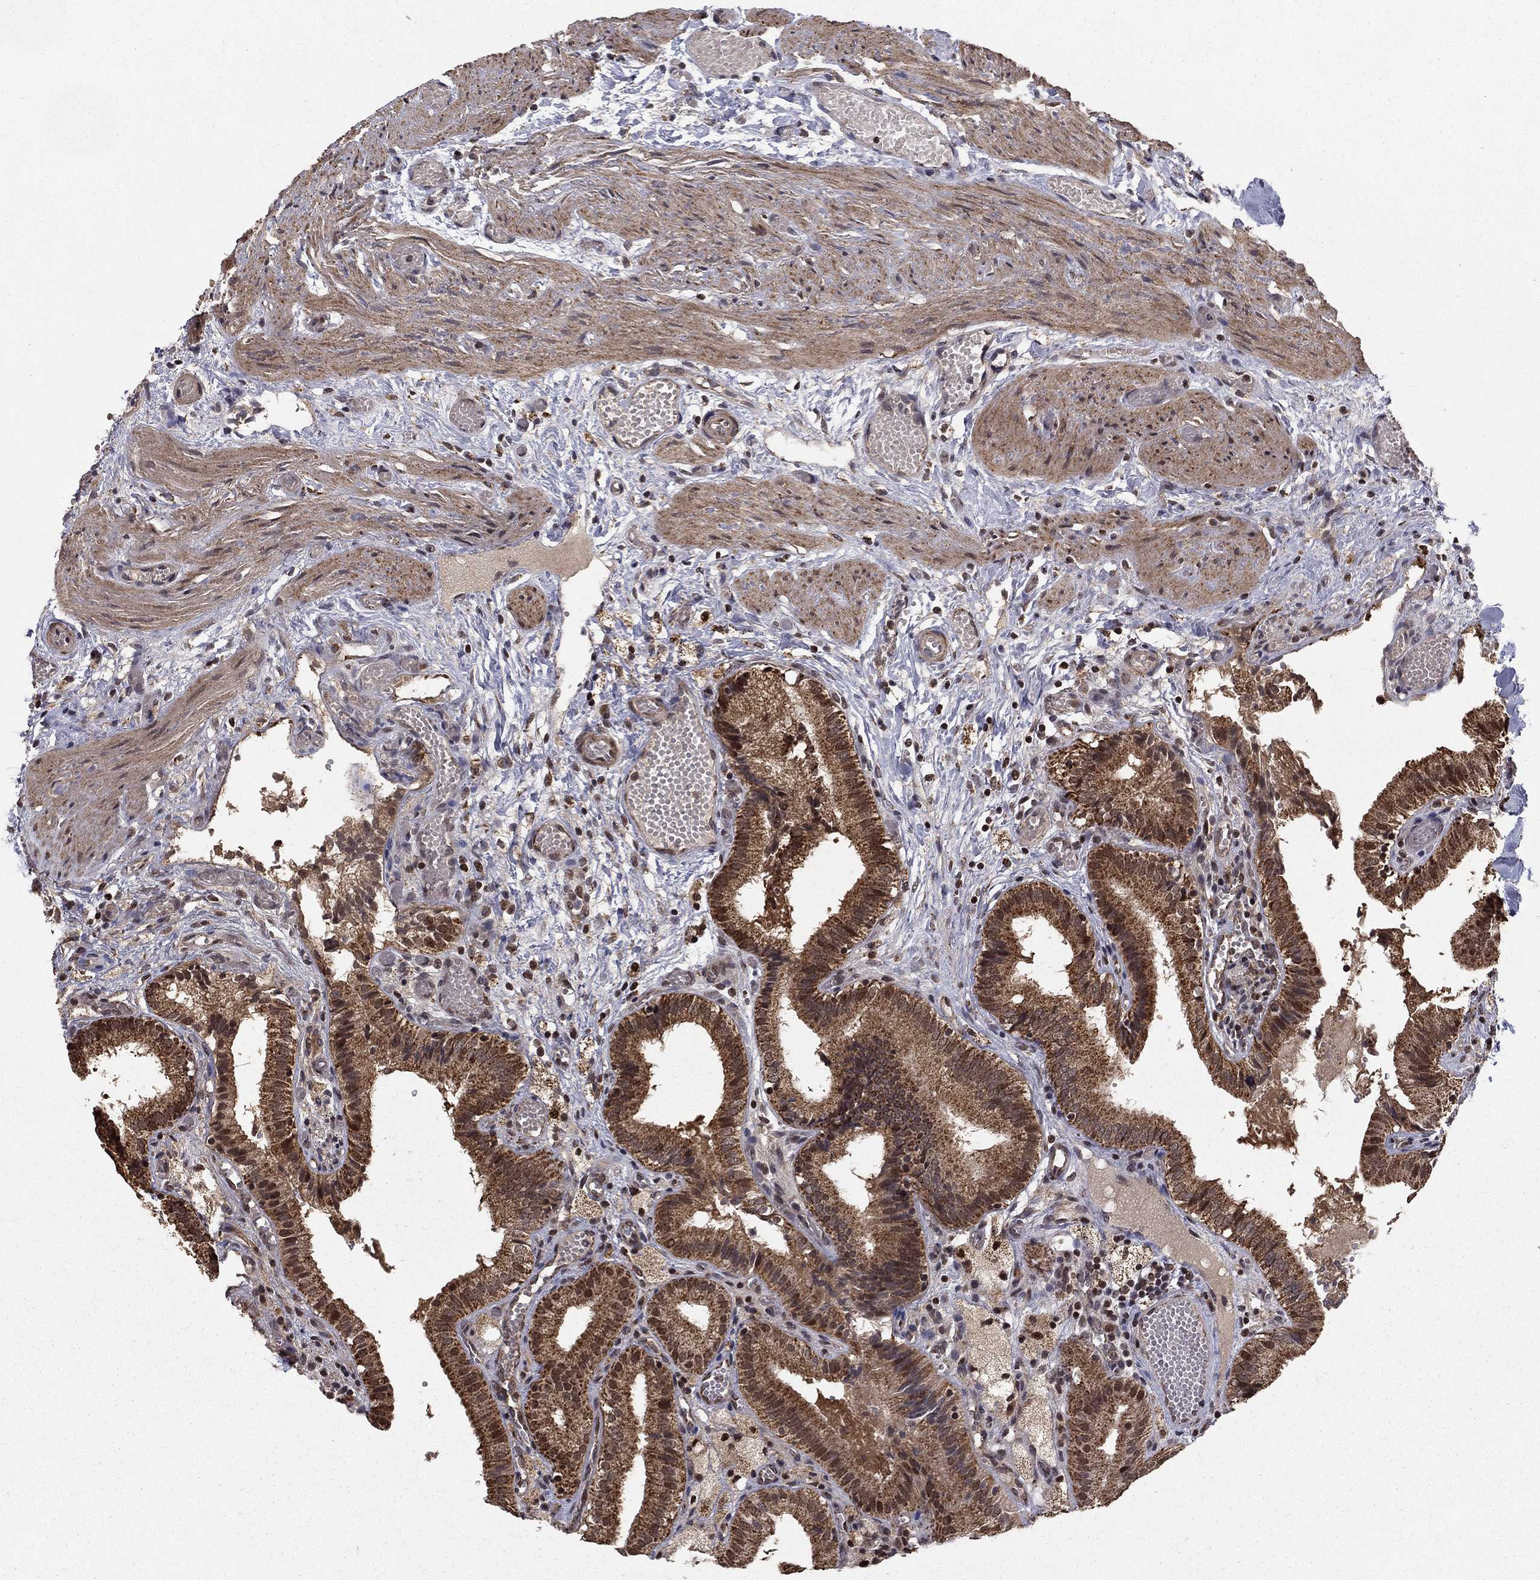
{"staining": {"intensity": "strong", "quantity": ">75%", "location": "cytoplasmic/membranous"}, "tissue": "gallbladder", "cell_type": "Glandular cells", "image_type": "normal", "snomed": [{"axis": "morphology", "description": "Normal tissue, NOS"}, {"axis": "topography", "description": "Gallbladder"}], "caption": "Strong cytoplasmic/membranous expression is present in approximately >75% of glandular cells in benign gallbladder.", "gene": "ACOT13", "patient": {"sex": "female", "age": 24}}